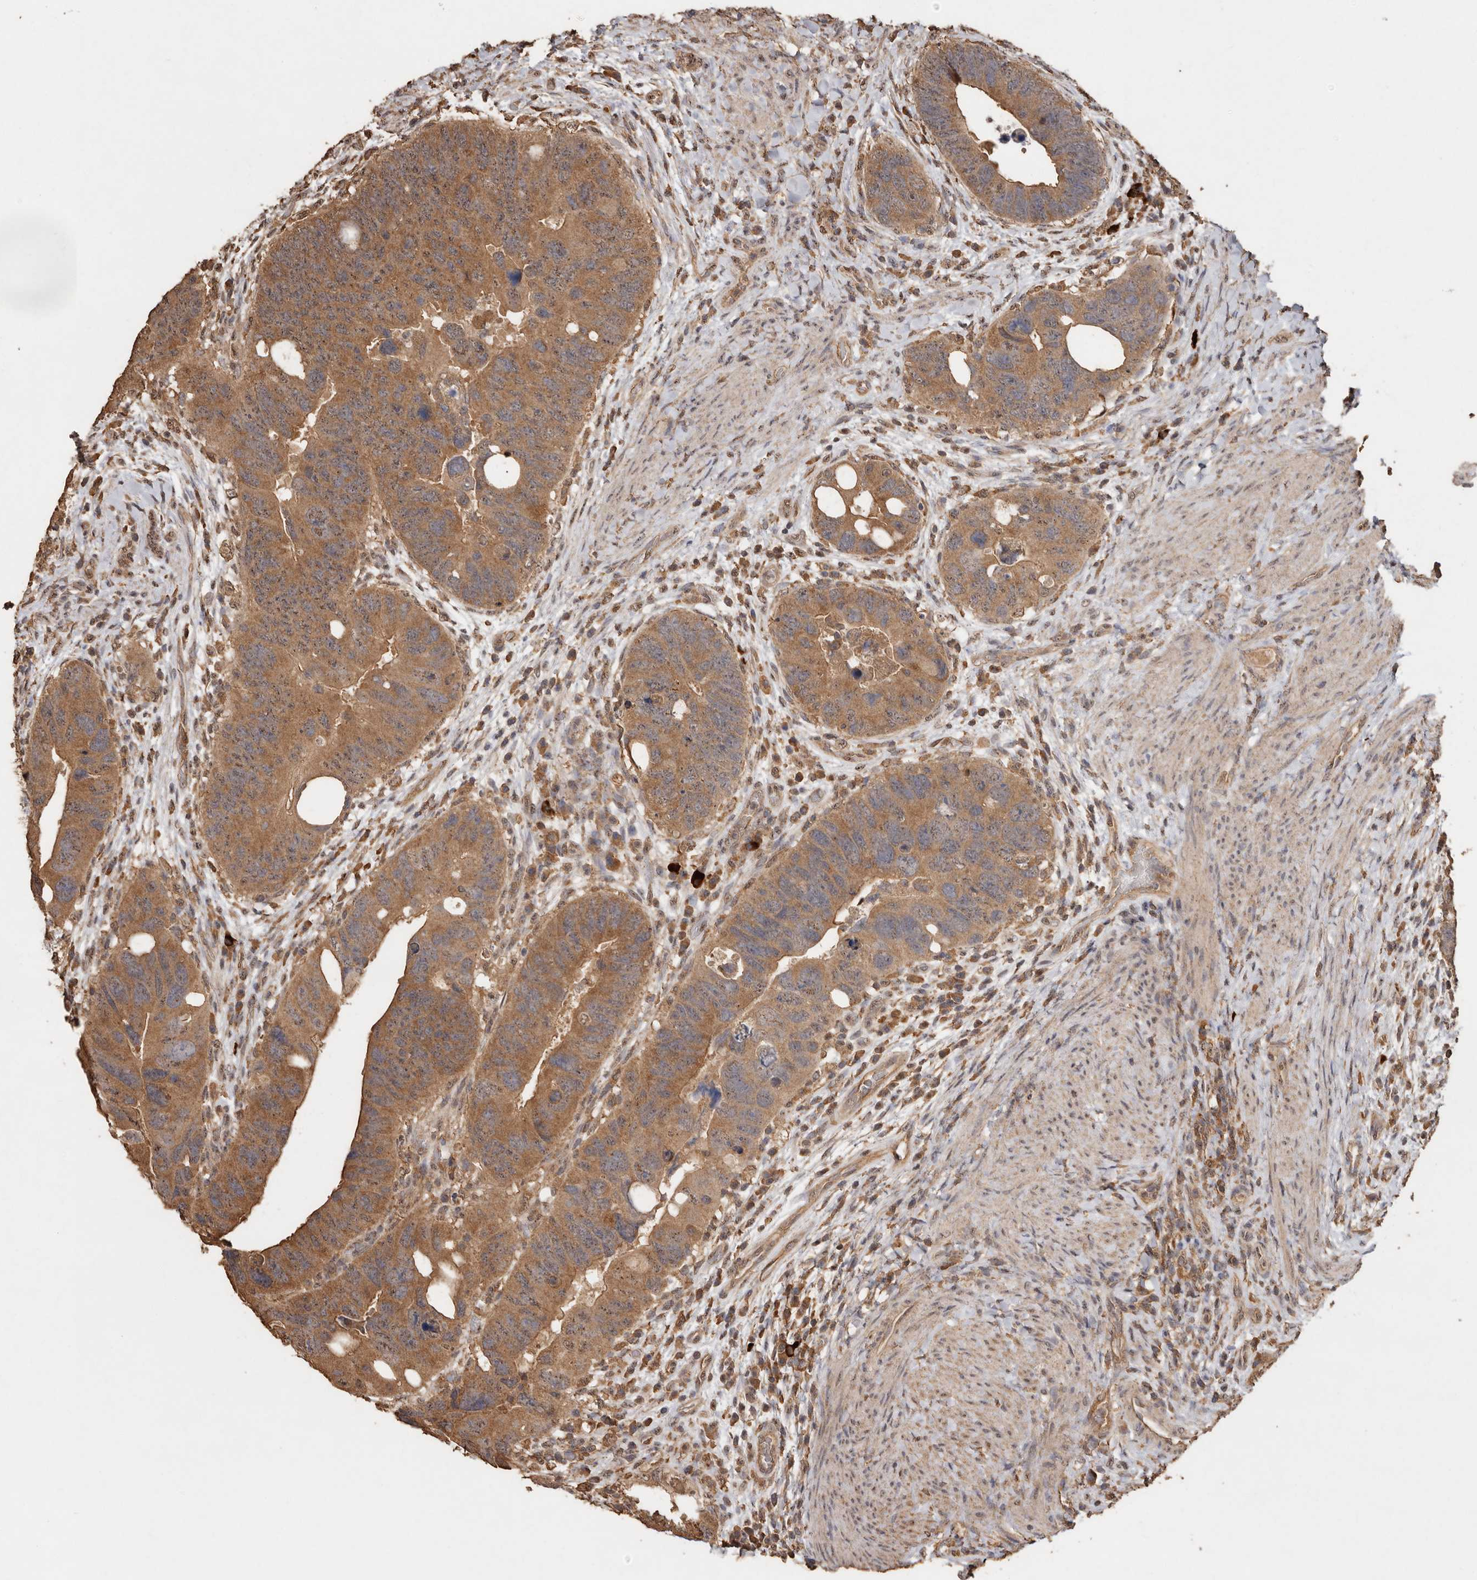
{"staining": {"intensity": "moderate", "quantity": ">75%", "location": "cytoplasmic/membranous"}, "tissue": "colorectal cancer", "cell_type": "Tumor cells", "image_type": "cancer", "snomed": [{"axis": "morphology", "description": "Adenocarcinoma, NOS"}, {"axis": "topography", "description": "Rectum"}], "caption": "This micrograph exhibits adenocarcinoma (colorectal) stained with immunohistochemistry to label a protein in brown. The cytoplasmic/membranous of tumor cells show moderate positivity for the protein. Nuclei are counter-stained blue.", "gene": "RWDD1", "patient": {"sex": "male", "age": 59}}